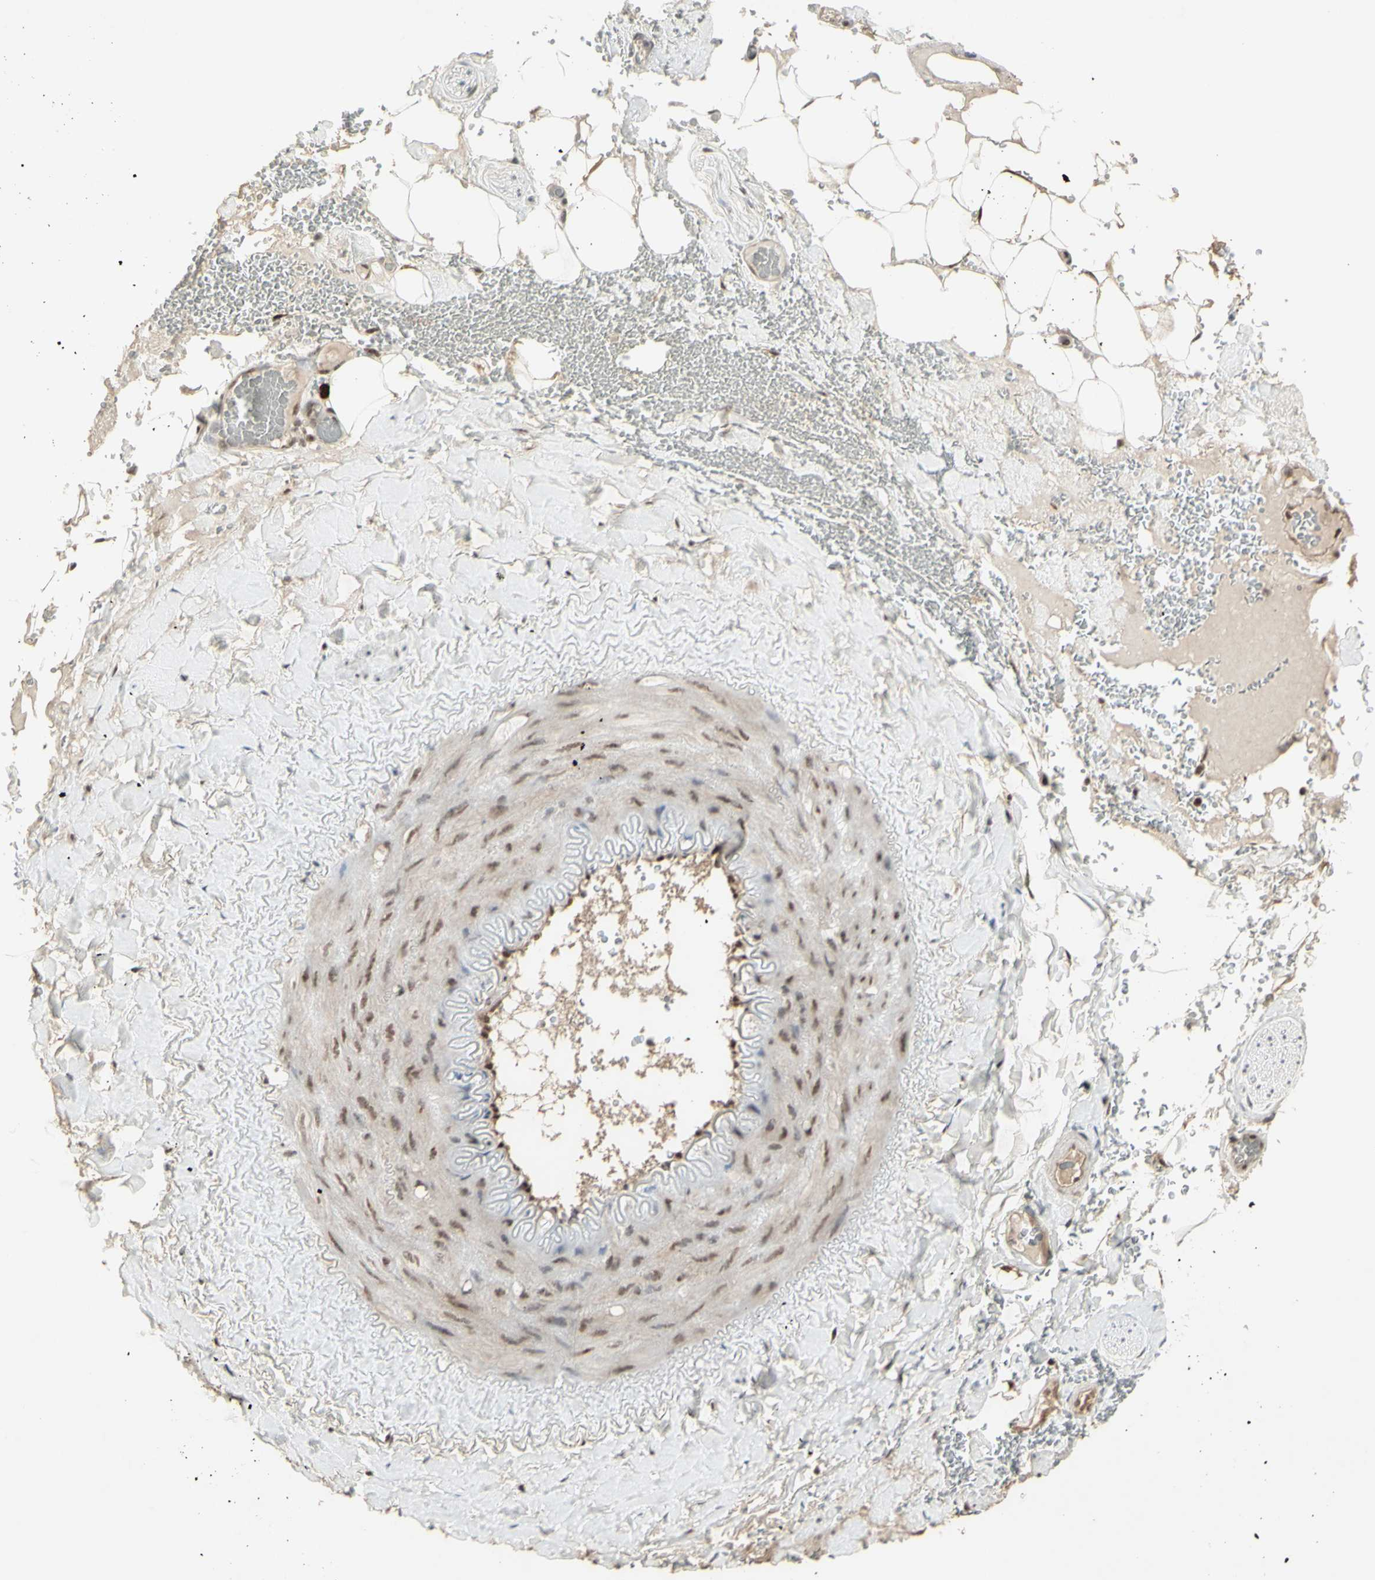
{"staining": {"intensity": "moderate", "quantity": "25%-75%", "location": "cytoplasmic/membranous,nuclear"}, "tissue": "adipose tissue", "cell_type": "Adipocytes", "image_type": "normal", "snomed": [{"axis": "morphology", "description": "Normal tissue, NOS"}, {"axis": "topography", "description": "Peripheral nerve tissue"}], "caption": "DAB immunohistochemical staining of benign human adipose tissue exhibits moderate cytoplasmic/membranous,nuclear protein staining in approximately 25%-75% of adipocytes. (IHC, brightfield microscopy, high magnification).", "gene": "CCNT1", "patient": {"sex": "male", "age": 70}}